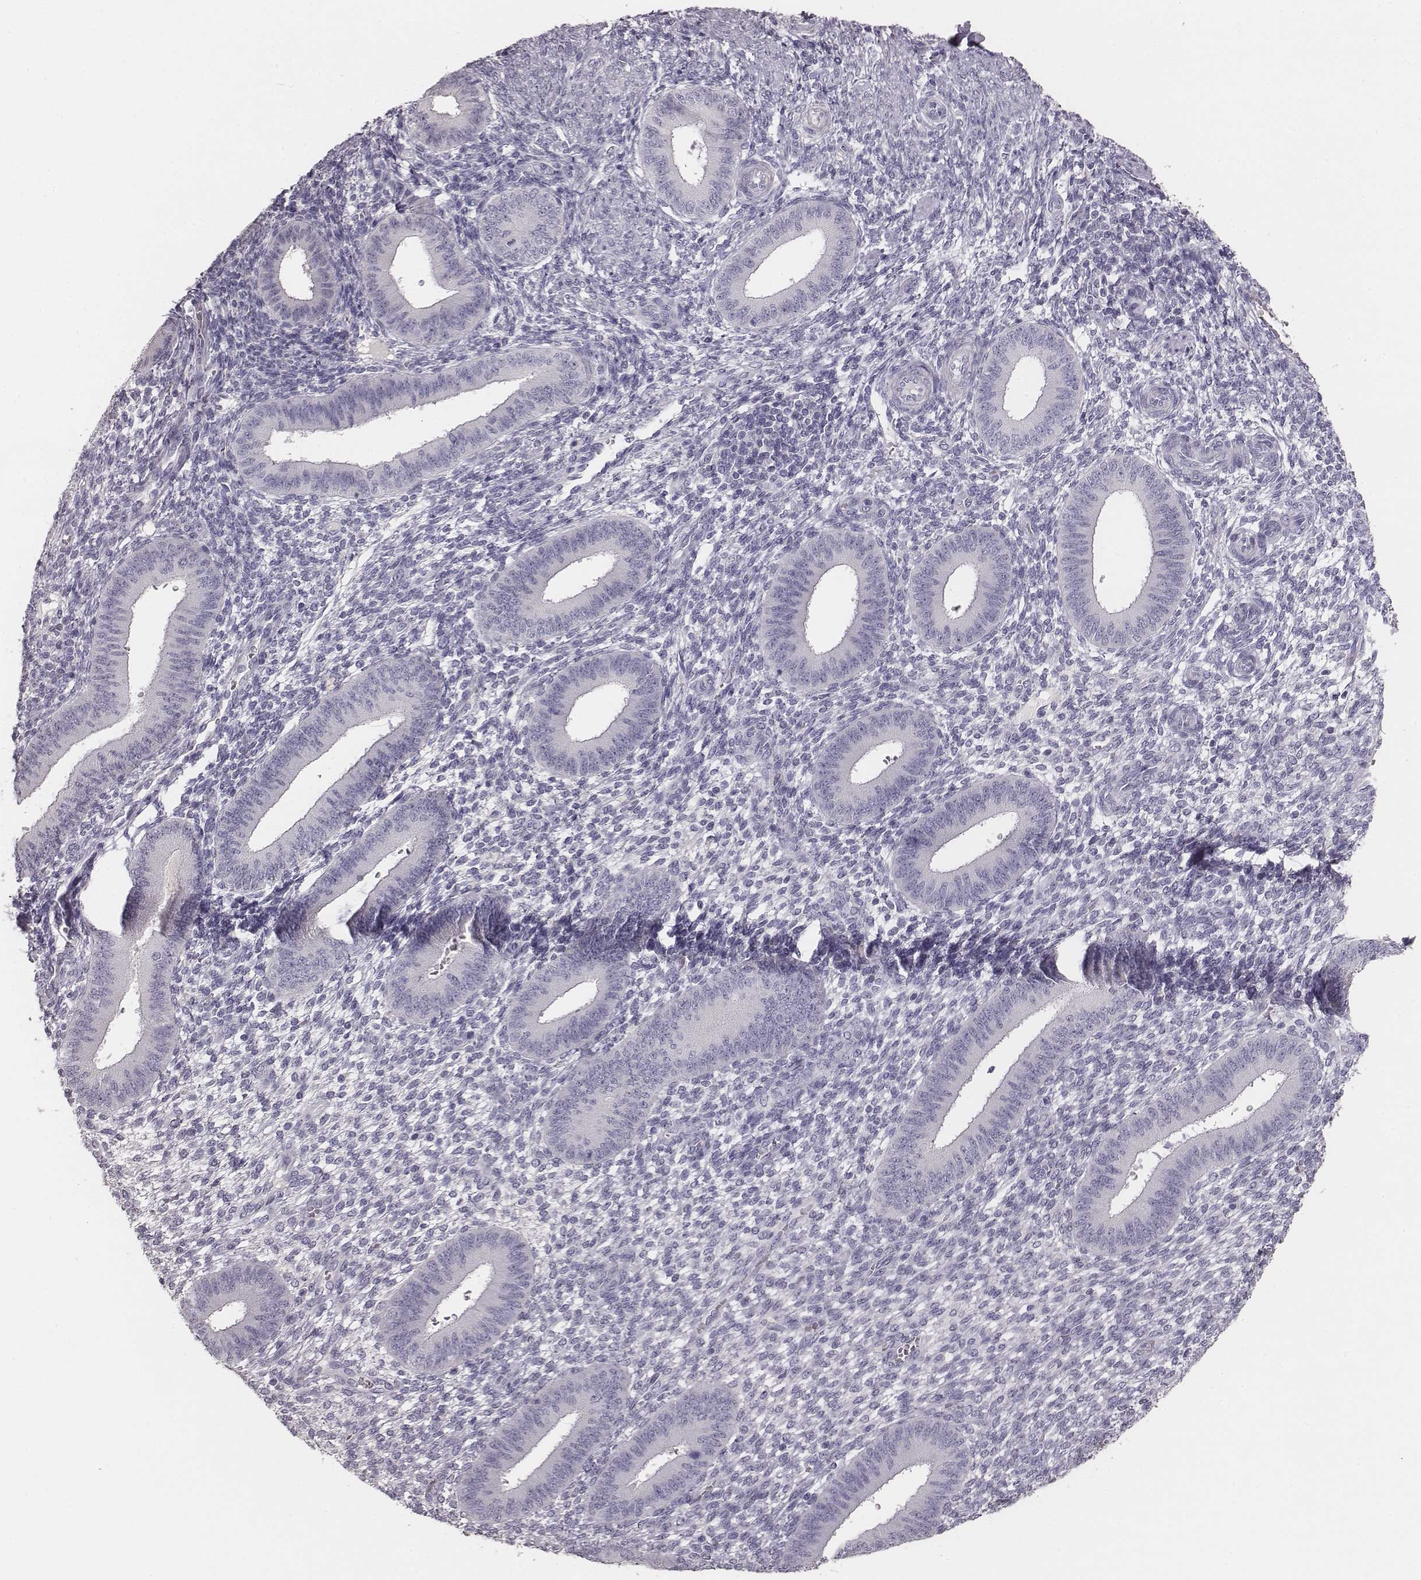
{"staining": {"intensity": "negative", "quantity": "none", "location": "none"}, "tissue": "endometrium", "cell_type": "Cells in endometrial stroma", "image_type": "normal", "snomed": [{"axis": "morphology", "description": "Normal tissue, NOS"}, {"axis": "topography", "description": "Endometrium"}], "caption": "High magnification brightfield microscopy of benign endometrium stained with DAB (3,3'-diaminobenzidine) (brown) and counterstained with hematoxylin (blue): cells in endometrial stroma show no significant positivity. (DAB (3,3'-diaminobenzidine) immunohistochemistry, high magnification).", "gene": "MYH6", "patient": {"sex": "female", "age": 39}}